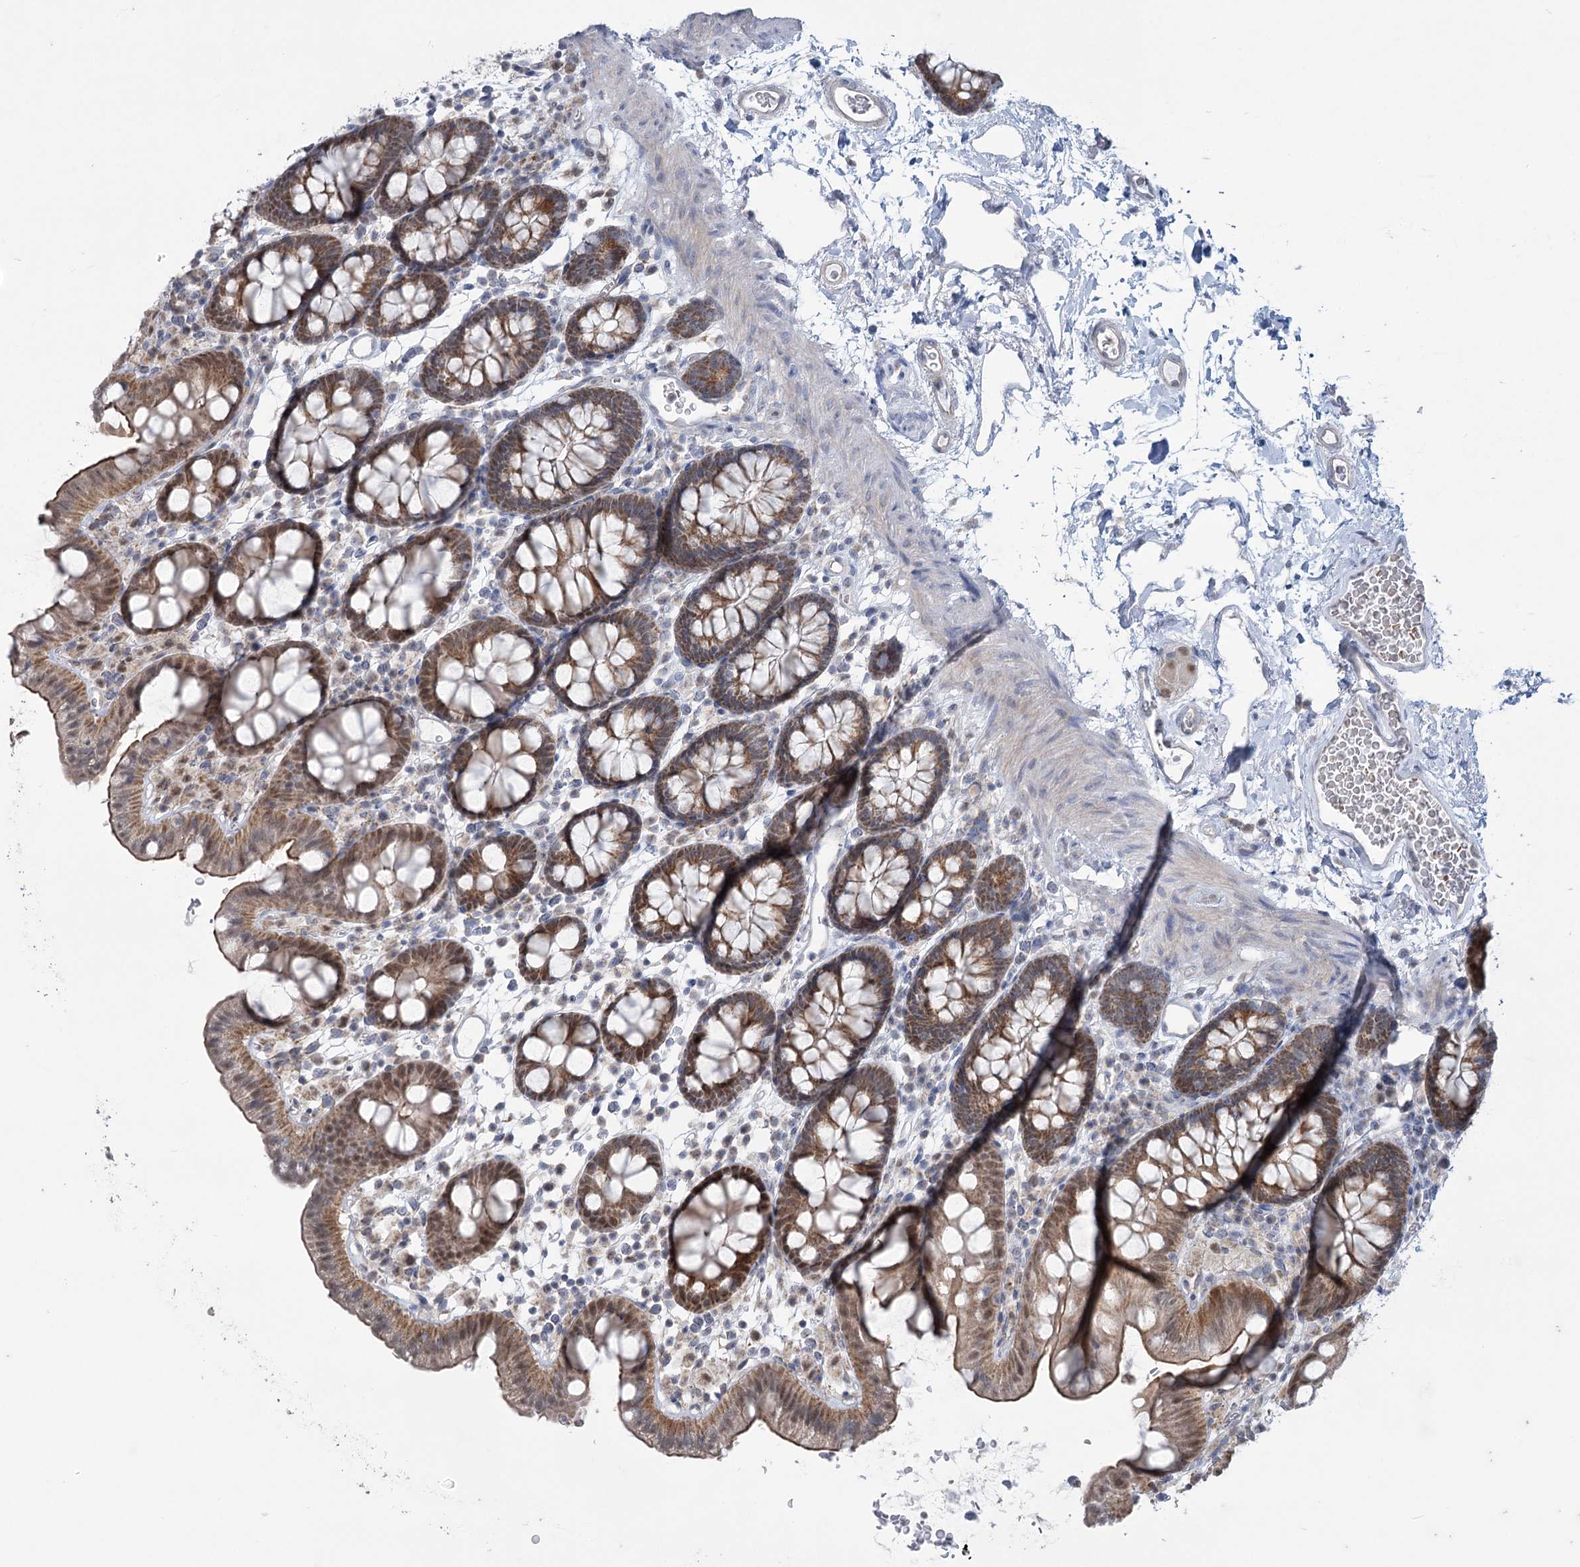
{"staining": {"intensity": "negative", "quantity": "none", "location": "none"}, "tissue": "colon", "cell_type": "Endothelial cells", "image_type": "normal", "snomed": [{"axis": "morphology", "description": "Normal tissue, NOS"}, {"axis": "topography", "description": "Colon"}], "caption": "IHC image of normal colon: colon stained with DAB demonstrates no significant protein staining in endothelial cells.", "gene": "MTG1", "patient": {"sex": "male", "age": 75}}